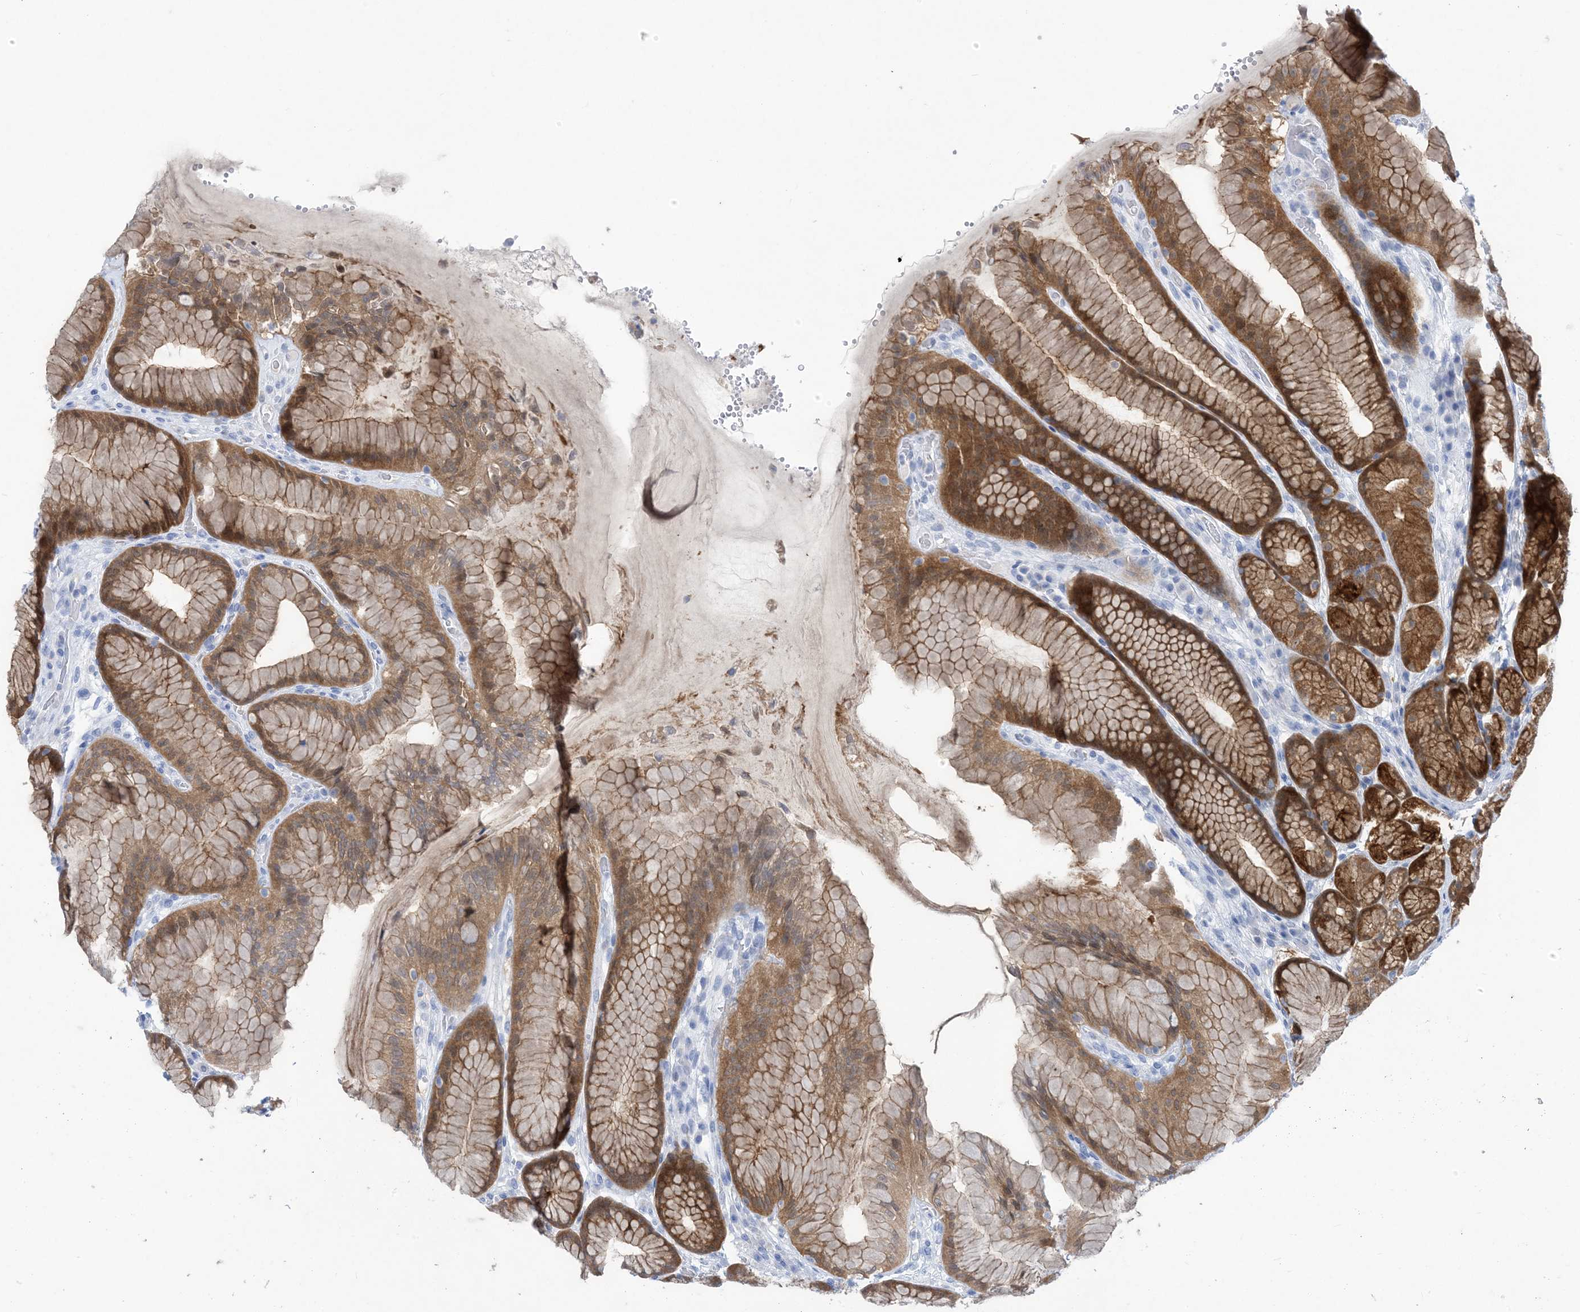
{"staining": {"intensity": "strong", "quantity": ">75%", "location": "cytoplasmic/membranous"}, "tissue": "stomach", "cell_type": "Glandular cells", "image_type": "normal", "snomed": [{"axis": "morphology", "description": "Normal tissue, NOS"}, {"axis": "topography", "description": "Stomach"}], "caption": "High-power microscopy captured an IHC image of benign stomach, revealing strong cytoplasmic/membranous expression in approximately >75% of glandular cells.", "gene": "SH3YL1", "patient": {"sex": "male", "age": 57}}